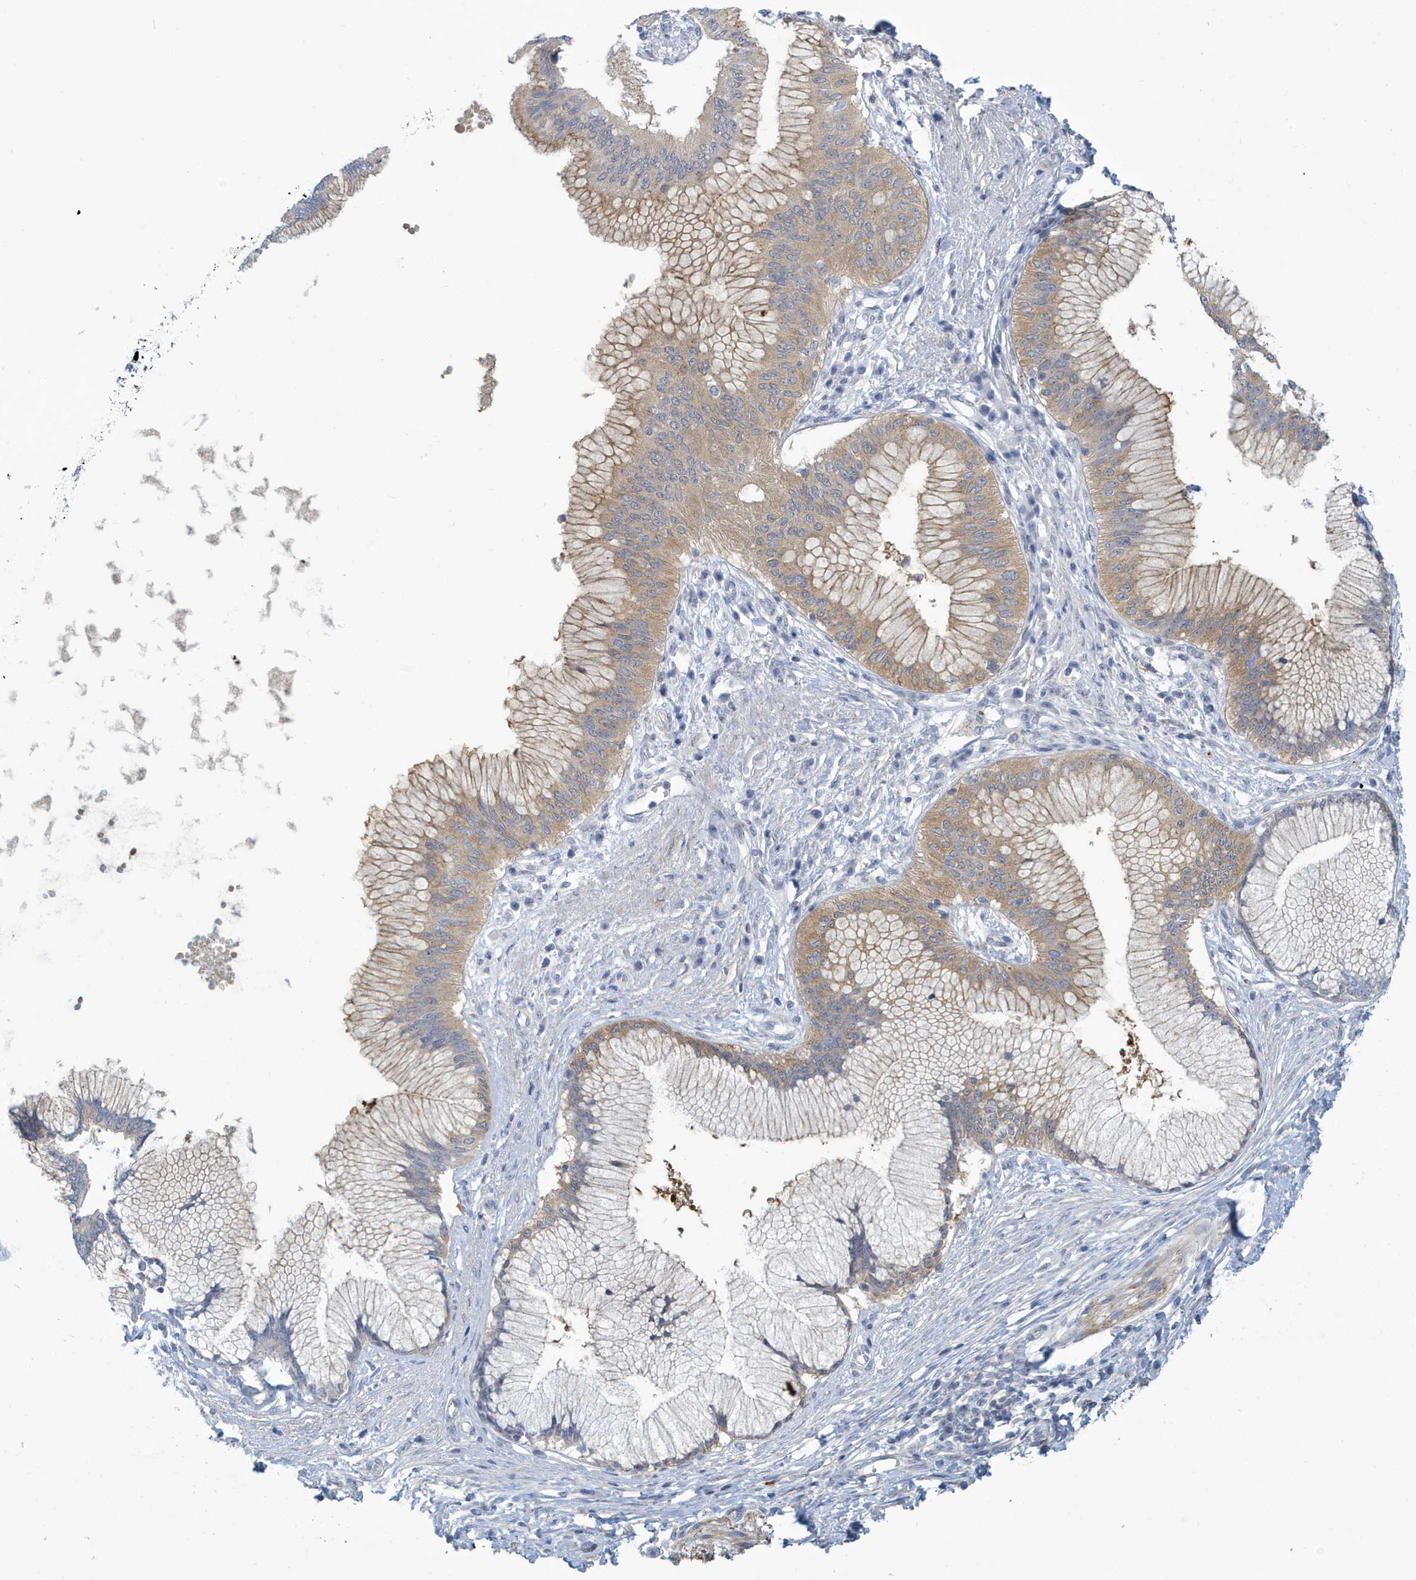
{"staining": {"intensity": "weak", "quantity": ">75%", "location": "cytoplasmic/membranous"}, "tissue": "pancreatic cancer", "cell_type": "Tumor cells", "image_type": "cancer", "snomed": [{"axis": "morphology", "description": "Adenocarcinoma, NOS"}, {"axis": "topography", "description": "Pancreas"}], "caption": "Immunohistochemical staining of pancreatic adenocarcinoma exhibits low levels of weak cytoplasmic/membranous staining in about >75% of tumor cells.", "gene": "VTA1", "patient": {"sex": "male", "age": 68}}